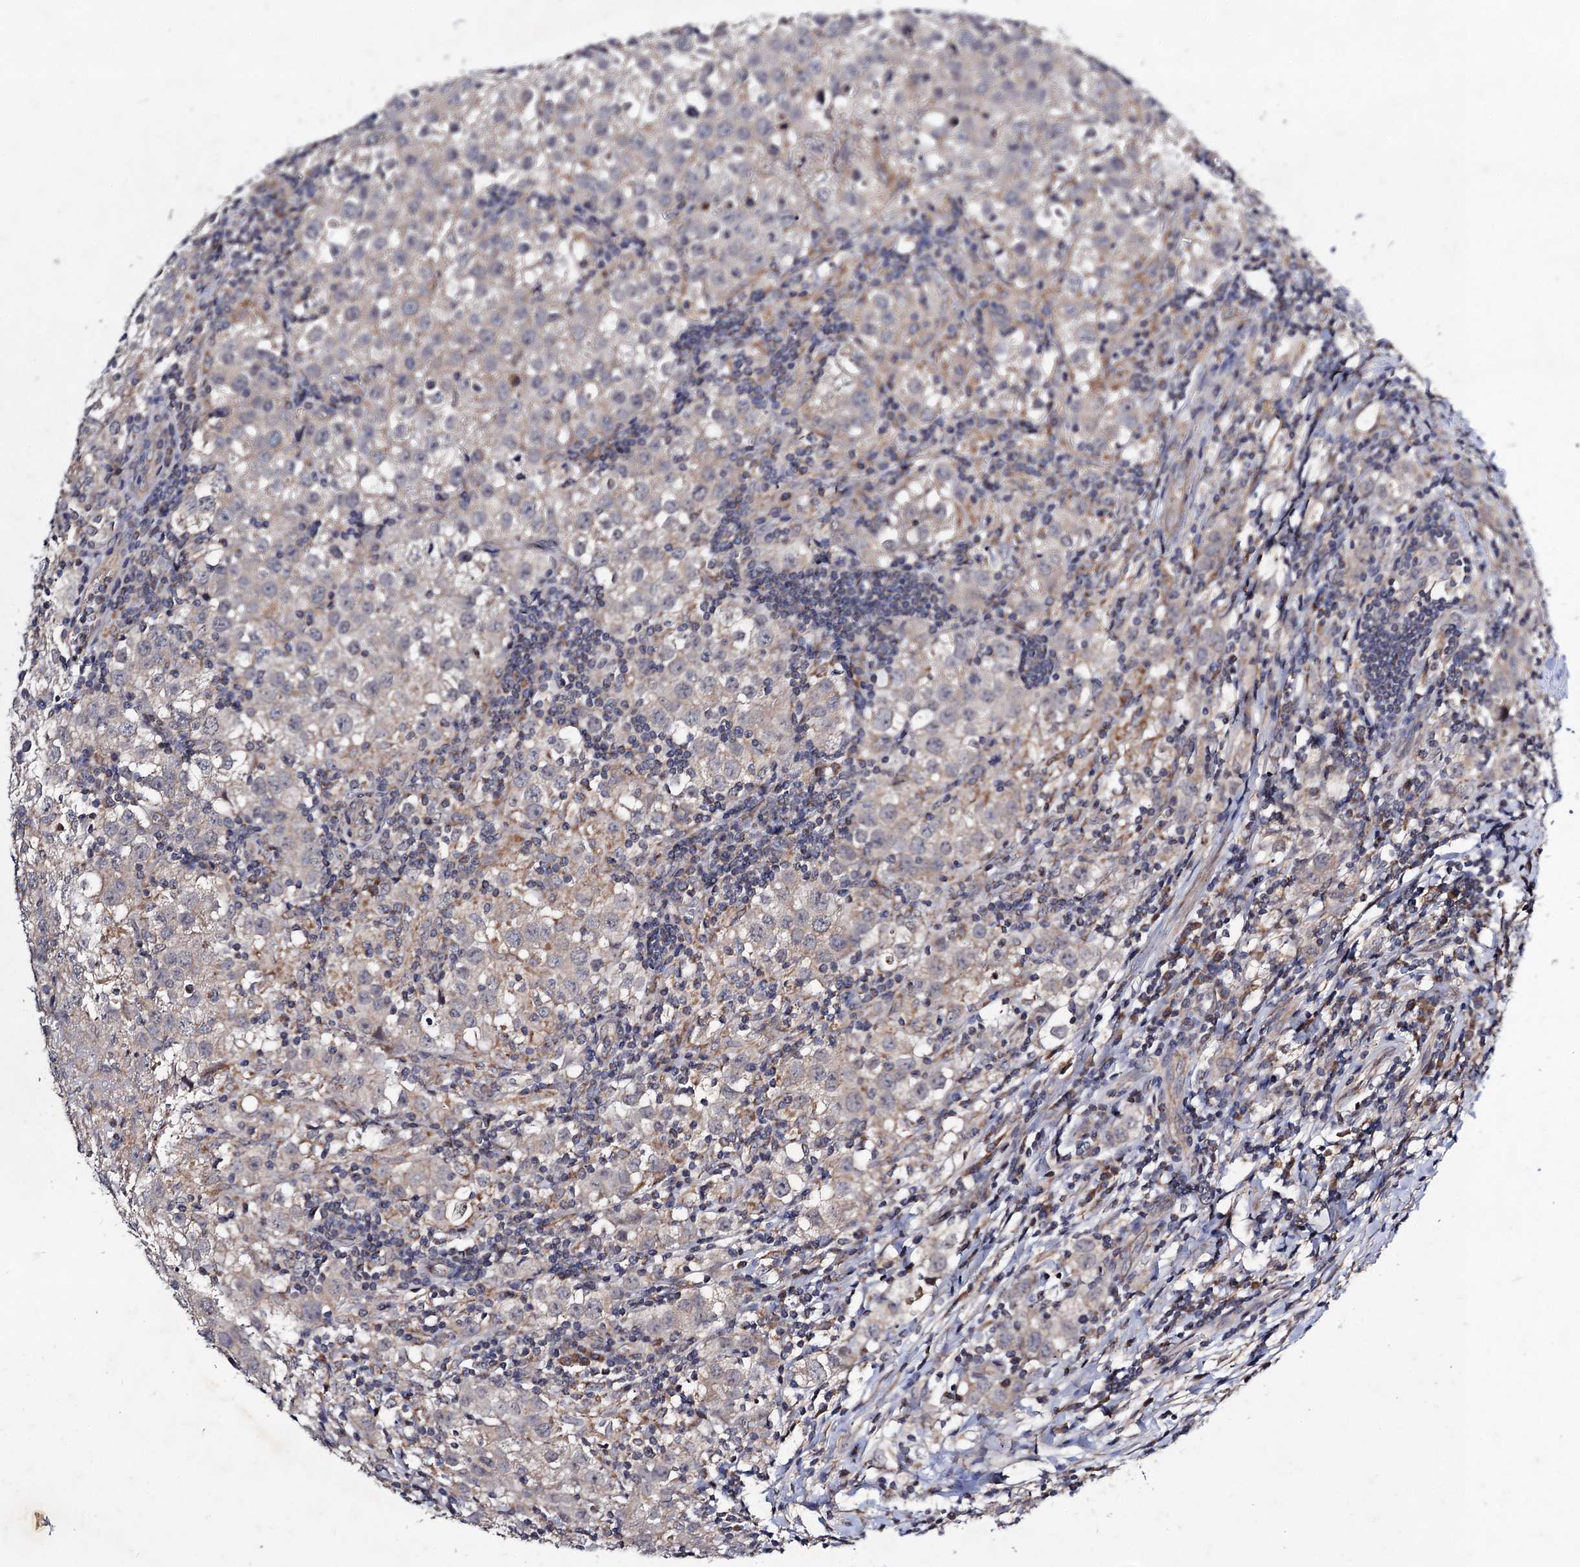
{"staining": {"intensity": "negative", "quantity": "none", "location": "none"}, "tissue": "testis cancer", "cell_type": "Tumor cells", "image_type": "cancer", "snomed": [{"axis": "morphology", "description": "Seminoma, NOS"}, {"axis": "morphology", "description": "Carcinoma, Embryonal, NOS"}, {"axis": "topography", "description": "Testis"}], "caption": "There is no significant positivity in tumor cells of testis cancer.", "gene": "VPS37D", "patient": {"sex": "male", "age": 43}}